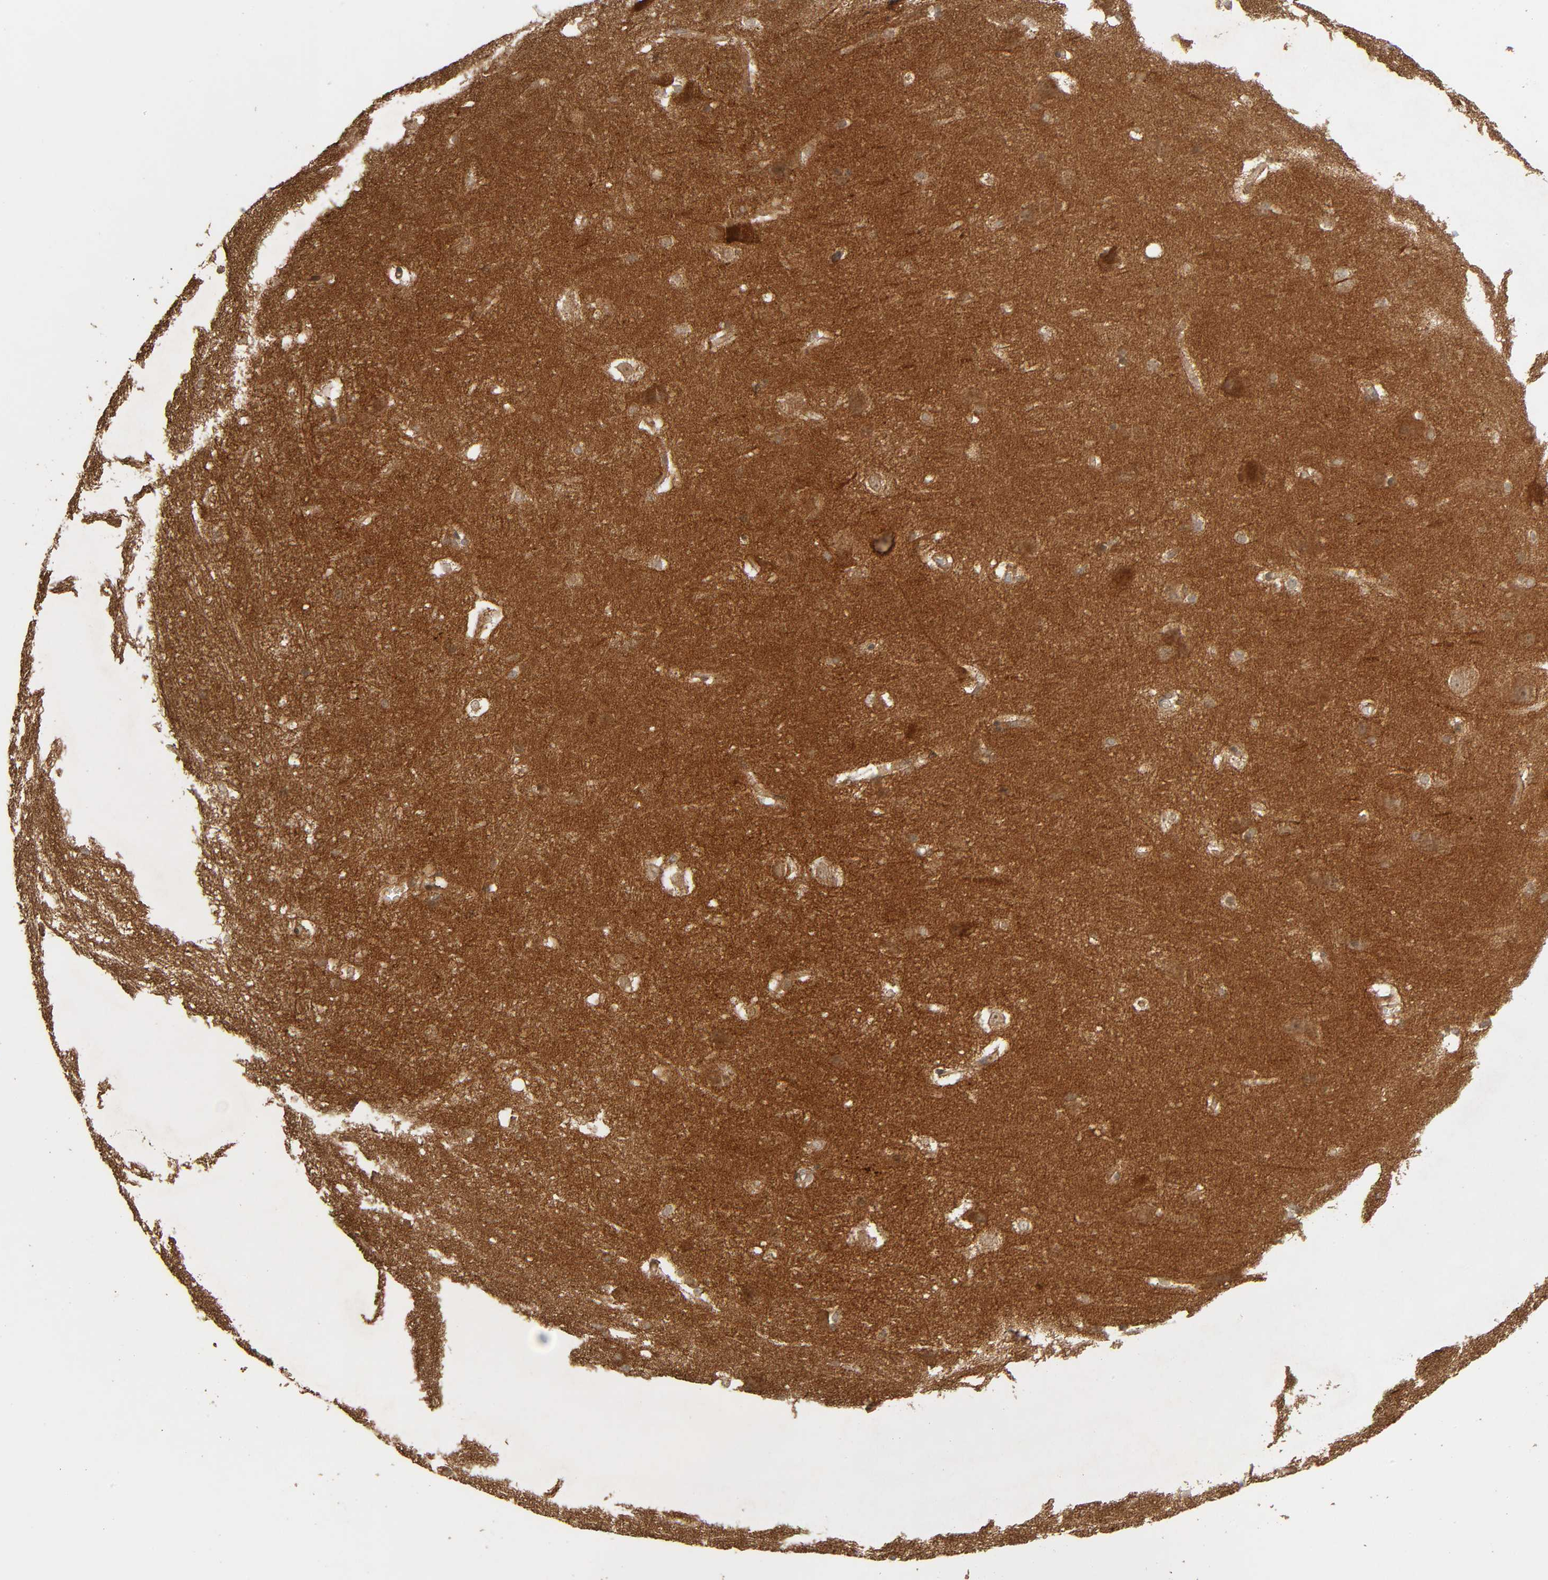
{"staining": {"intensity": "negative", "quantity": "none", "location": "none"}, "tissue": "hippocampus", "cell_type": "Glial cells", "image_type": "normal", "snomed": [{"axis": "morphology", "description": "Normal tissue, NOS"}, {"axis": "topography", "description": "Hippocampus"}], "caption": "Unremarkable hippocampus was stained to show a protein in brown. There is no significant staining in glial cells.", "gene": "SGSM1", "patient": {"sex": "female", "age": 19}}